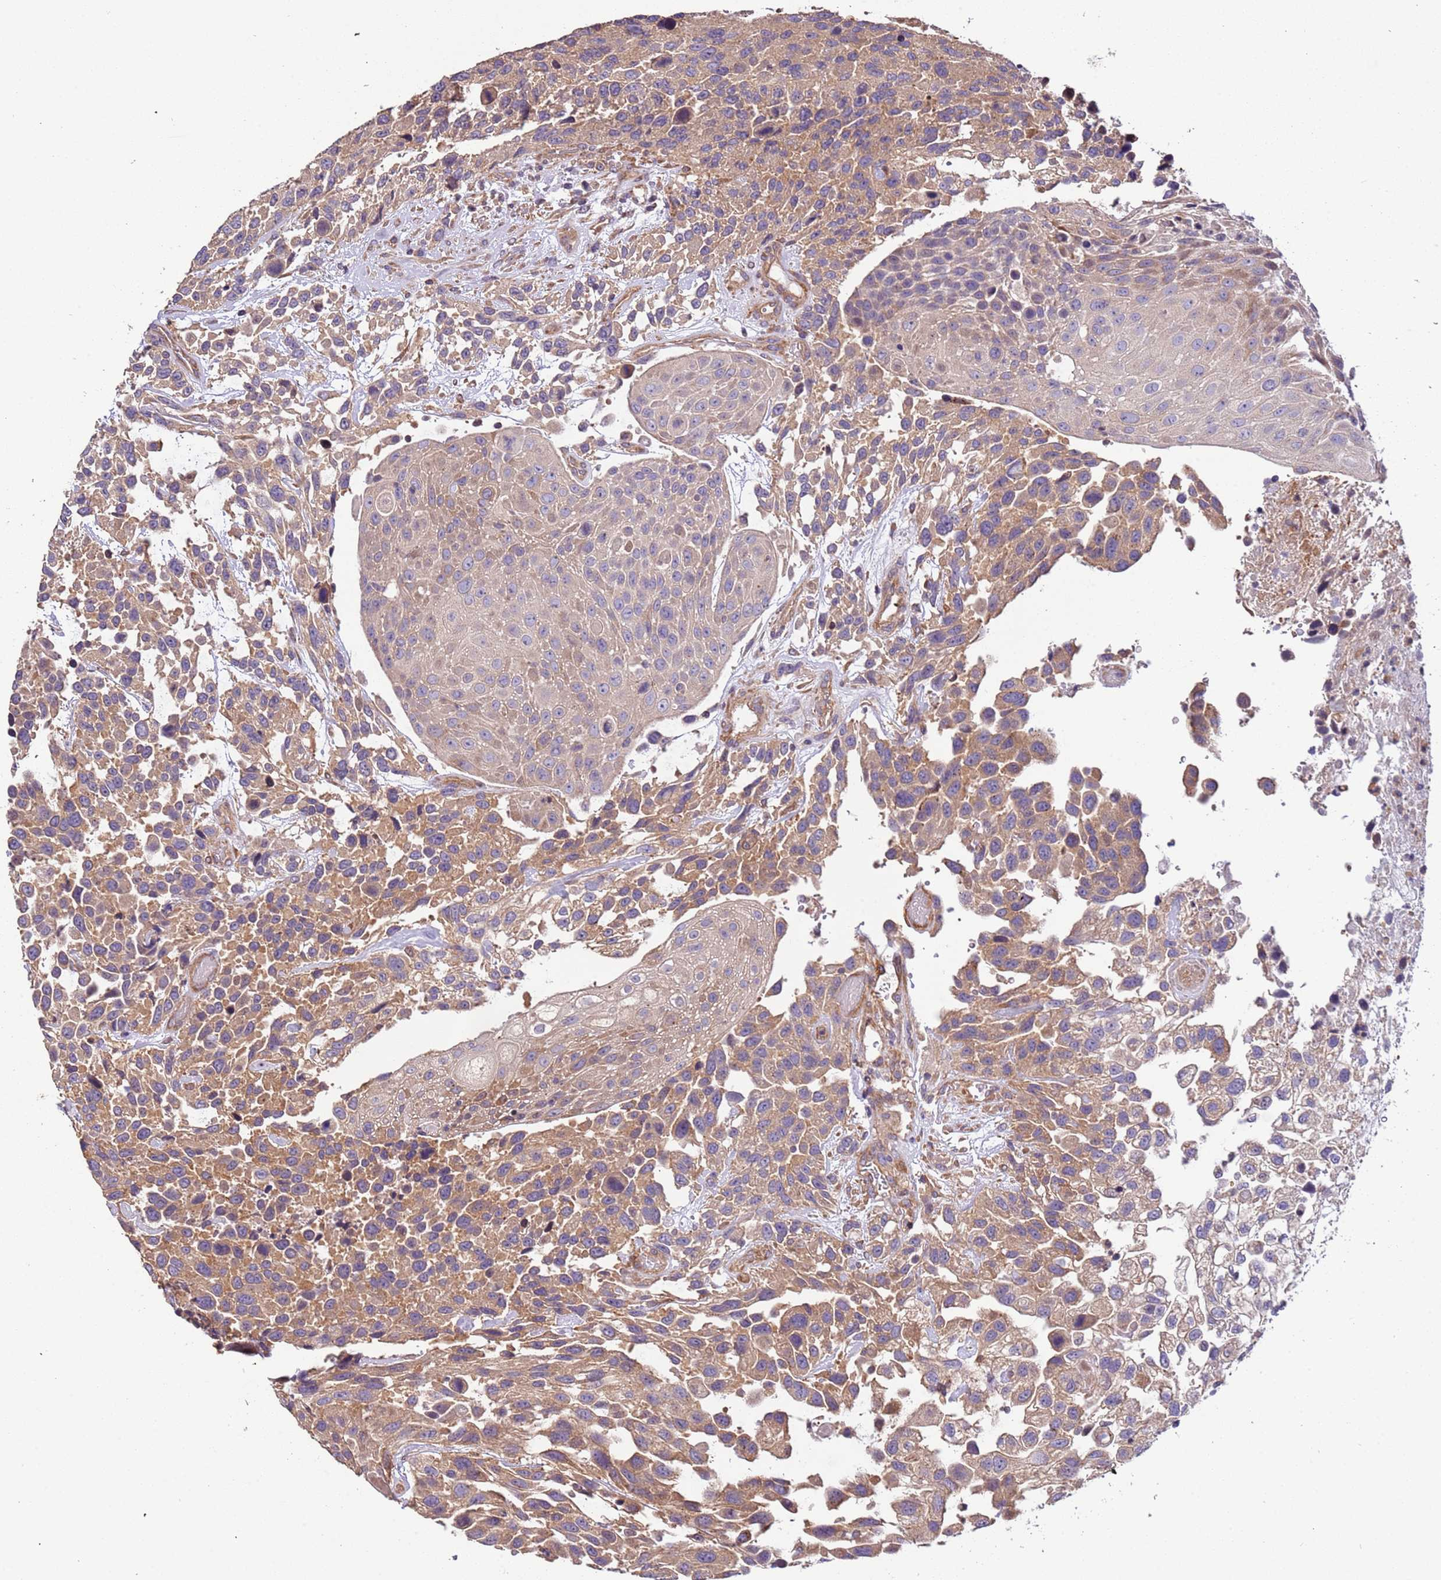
{"staining": {"intensity": "moderate", "quantity": "25%-75%", "location": "cytoplasmic/membranous"}, "tissue": "urothelial cancer", "cell_type": "Tumor cells", "image_type": "cancer", "snomed": [{"axis": "morphology", "description": "Urothelial carcinoma, High grade"}, {"axis": "topography", "description": "Urinary bladder"}], "caption": "There is medium levels of moderate cytoplasmic/membranous positivity in tumor cells of high-grade urothelial carcinoma, as demonstrated by immunohistochemical staining (brown color).", "gene": "LAMB4", "patient": {"sex": "female", "age": 70}}